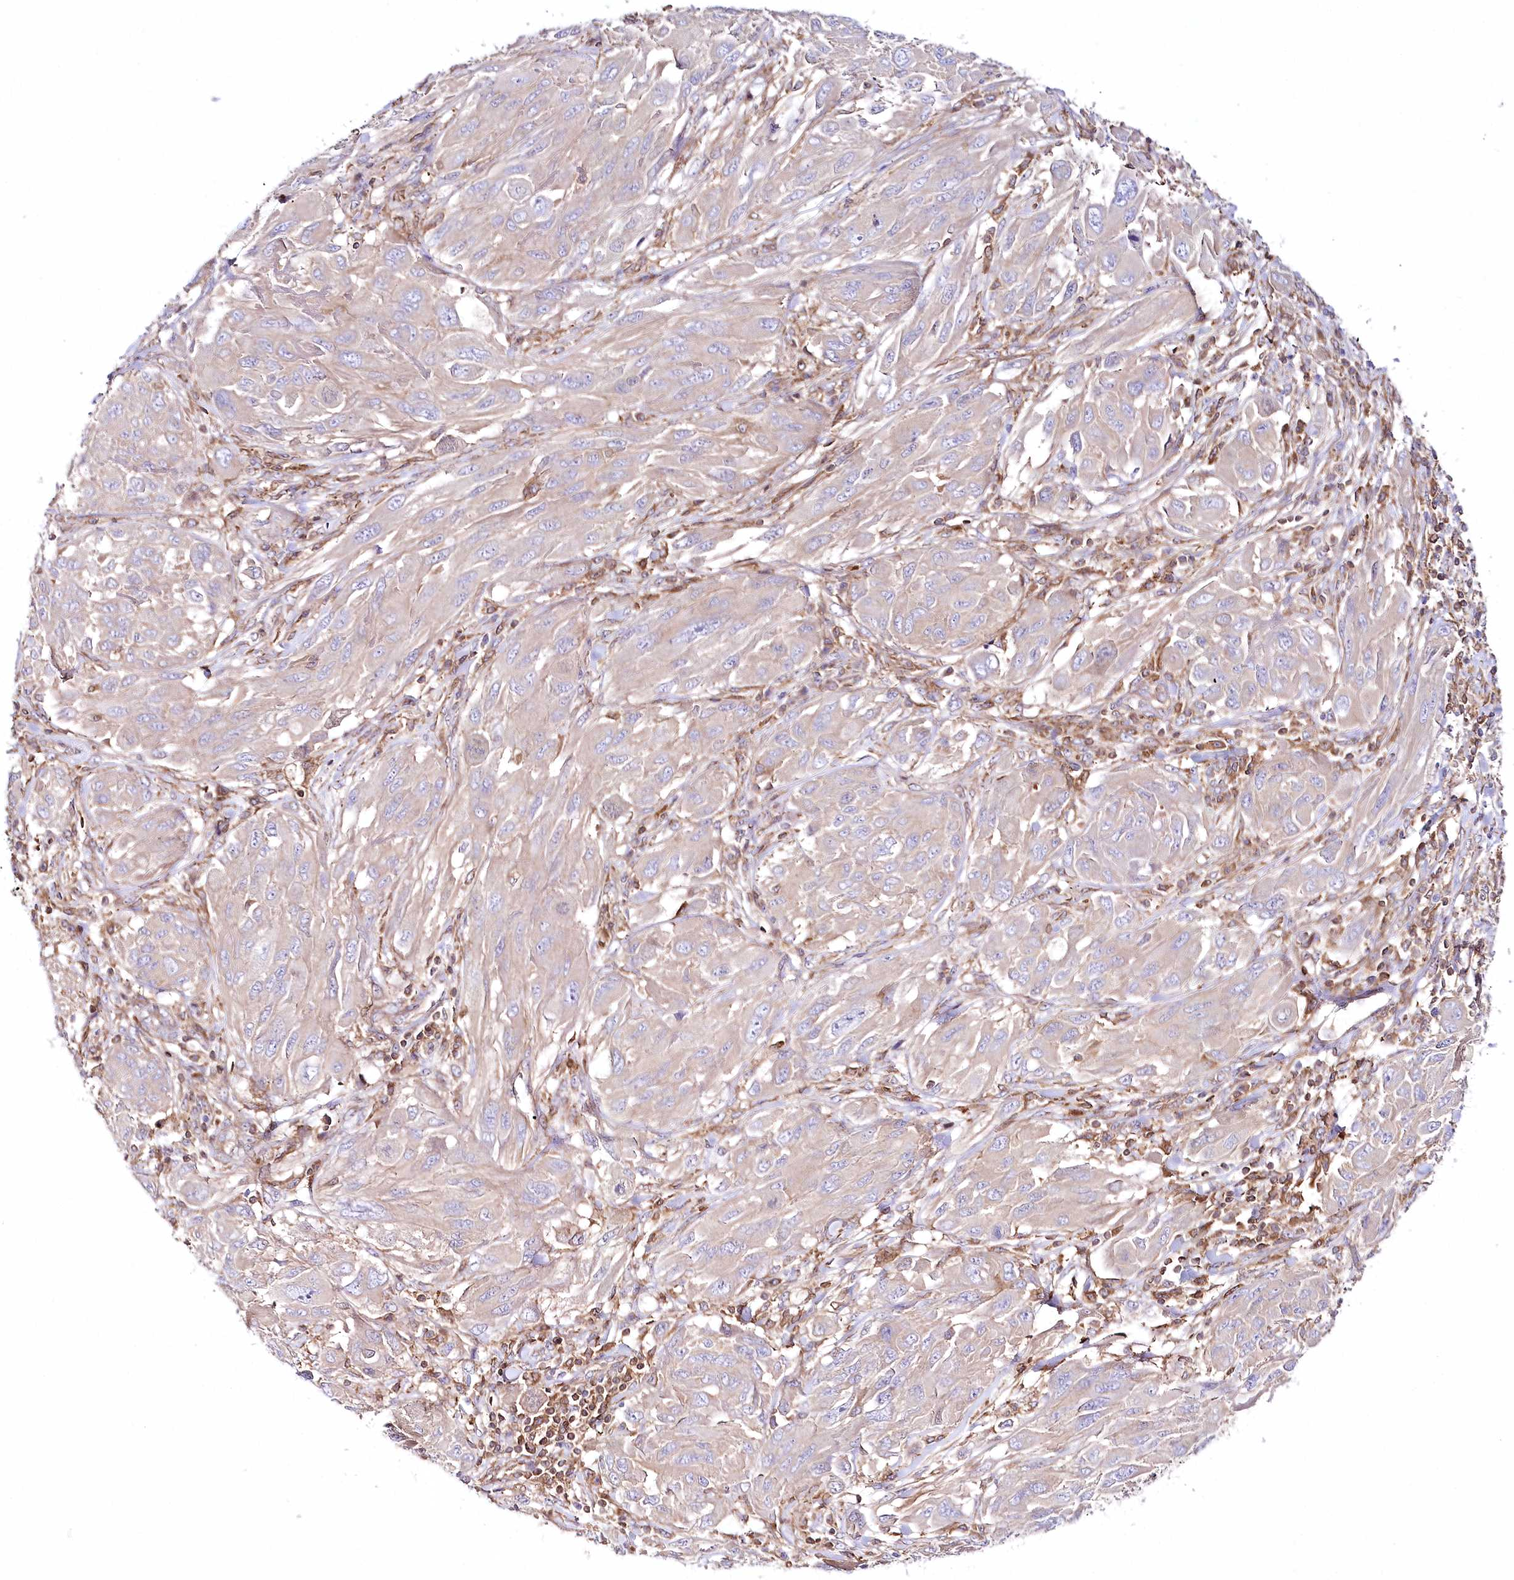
{"staining": {"intensity": "negative", "quantity": "none", "location": "none"}, "tissue": "melanoma", "cell_type": "Tumor cells", "image_type": "cancer", "snomed": [{"axis": "morphology", "description": "Malignant melanoma, NOS"}, {"axis": "topography", "description": "Skin"}], "caption": "Photomicrograph shows no significant protein expression in tumor cells of malignant melanoma. (Immunohistochemistry (ihc), brightfield microscopy, high magnification).", "gene": "ABRAXAS2", "patient": {"sex": "female", "age": 91}}